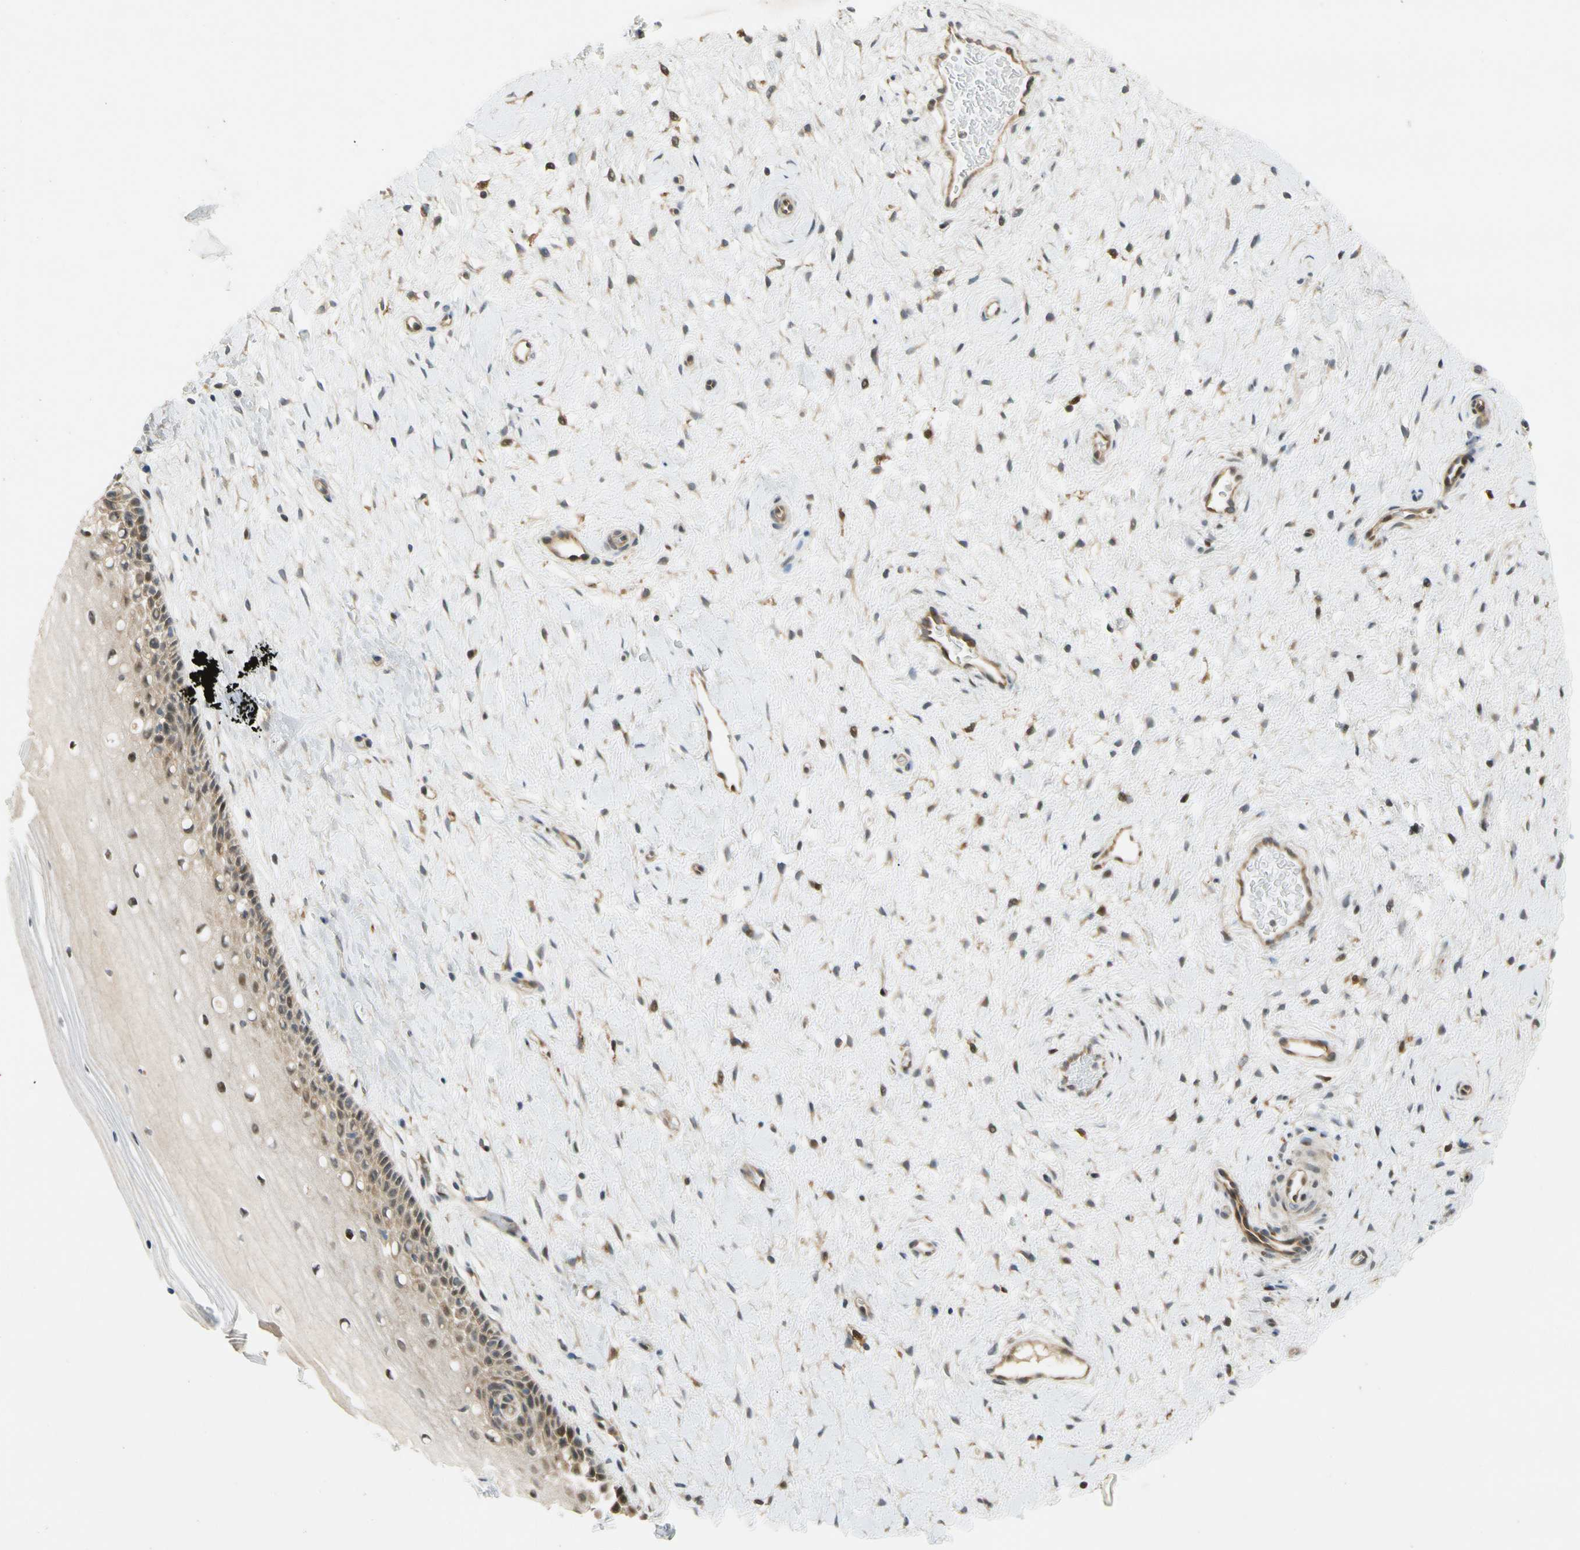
{"staining": {"intensity": "weak", "quantity": ">75%", "location": "cytoplasmic/membranous,nuclear"}, "tissue": "cervix", "cell_type": "Glandular cells", "image_type": "normal", "snomed": [{"axis": "morphology", "description": "Normal tissue, NOS"}, {"axis": "topography", "description": "Cervix"}], "caption": "Protein analysis of normal cervix exhibits weak cytoplasmic/membranous,nuclear staining in about >75% of glandular cells. Ihc stains the protein of interest in brown and the nuclei are stained blue.", "gene": "GATD1", "patient": {"sex": "female", "age": 39}}